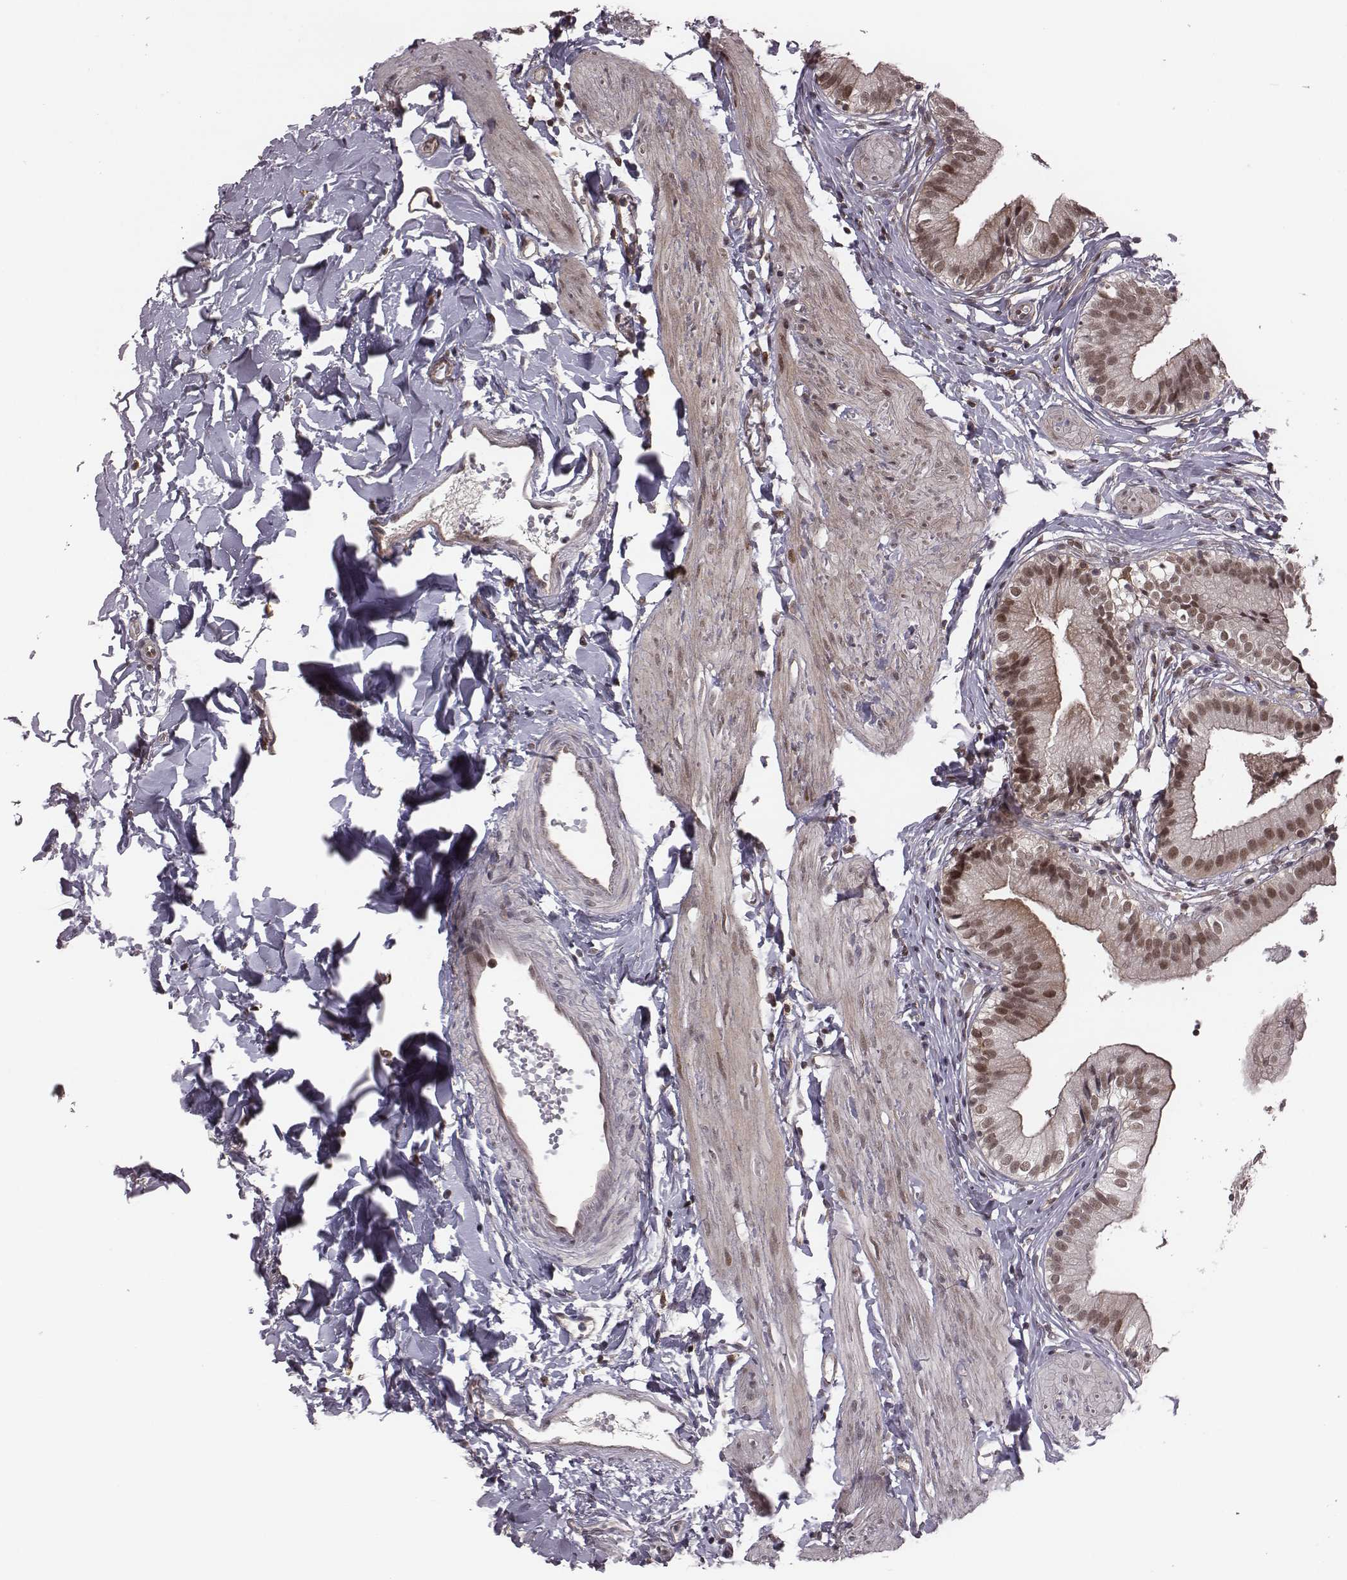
{"staining": {"intensity": "moderate", "quantity": ">75%", "location": "nuclear"}, "tissue": "gallbladder", "cell_type": "Glandular cells", "image_type": "normal", "snomed": [{"axis": "morphology", "description": "Normal tissue, NOS"}, {"axis": "topography", "description": "Gallbladder"}], "caption": "Gallbladder stained for a protein exhibits moderate nuclear positivity in glandular cells. (DAB IHC with brightfield microscopy, high magnification).", "gene": "RPL3", "patient": {"sex": "female", "age": 47}}